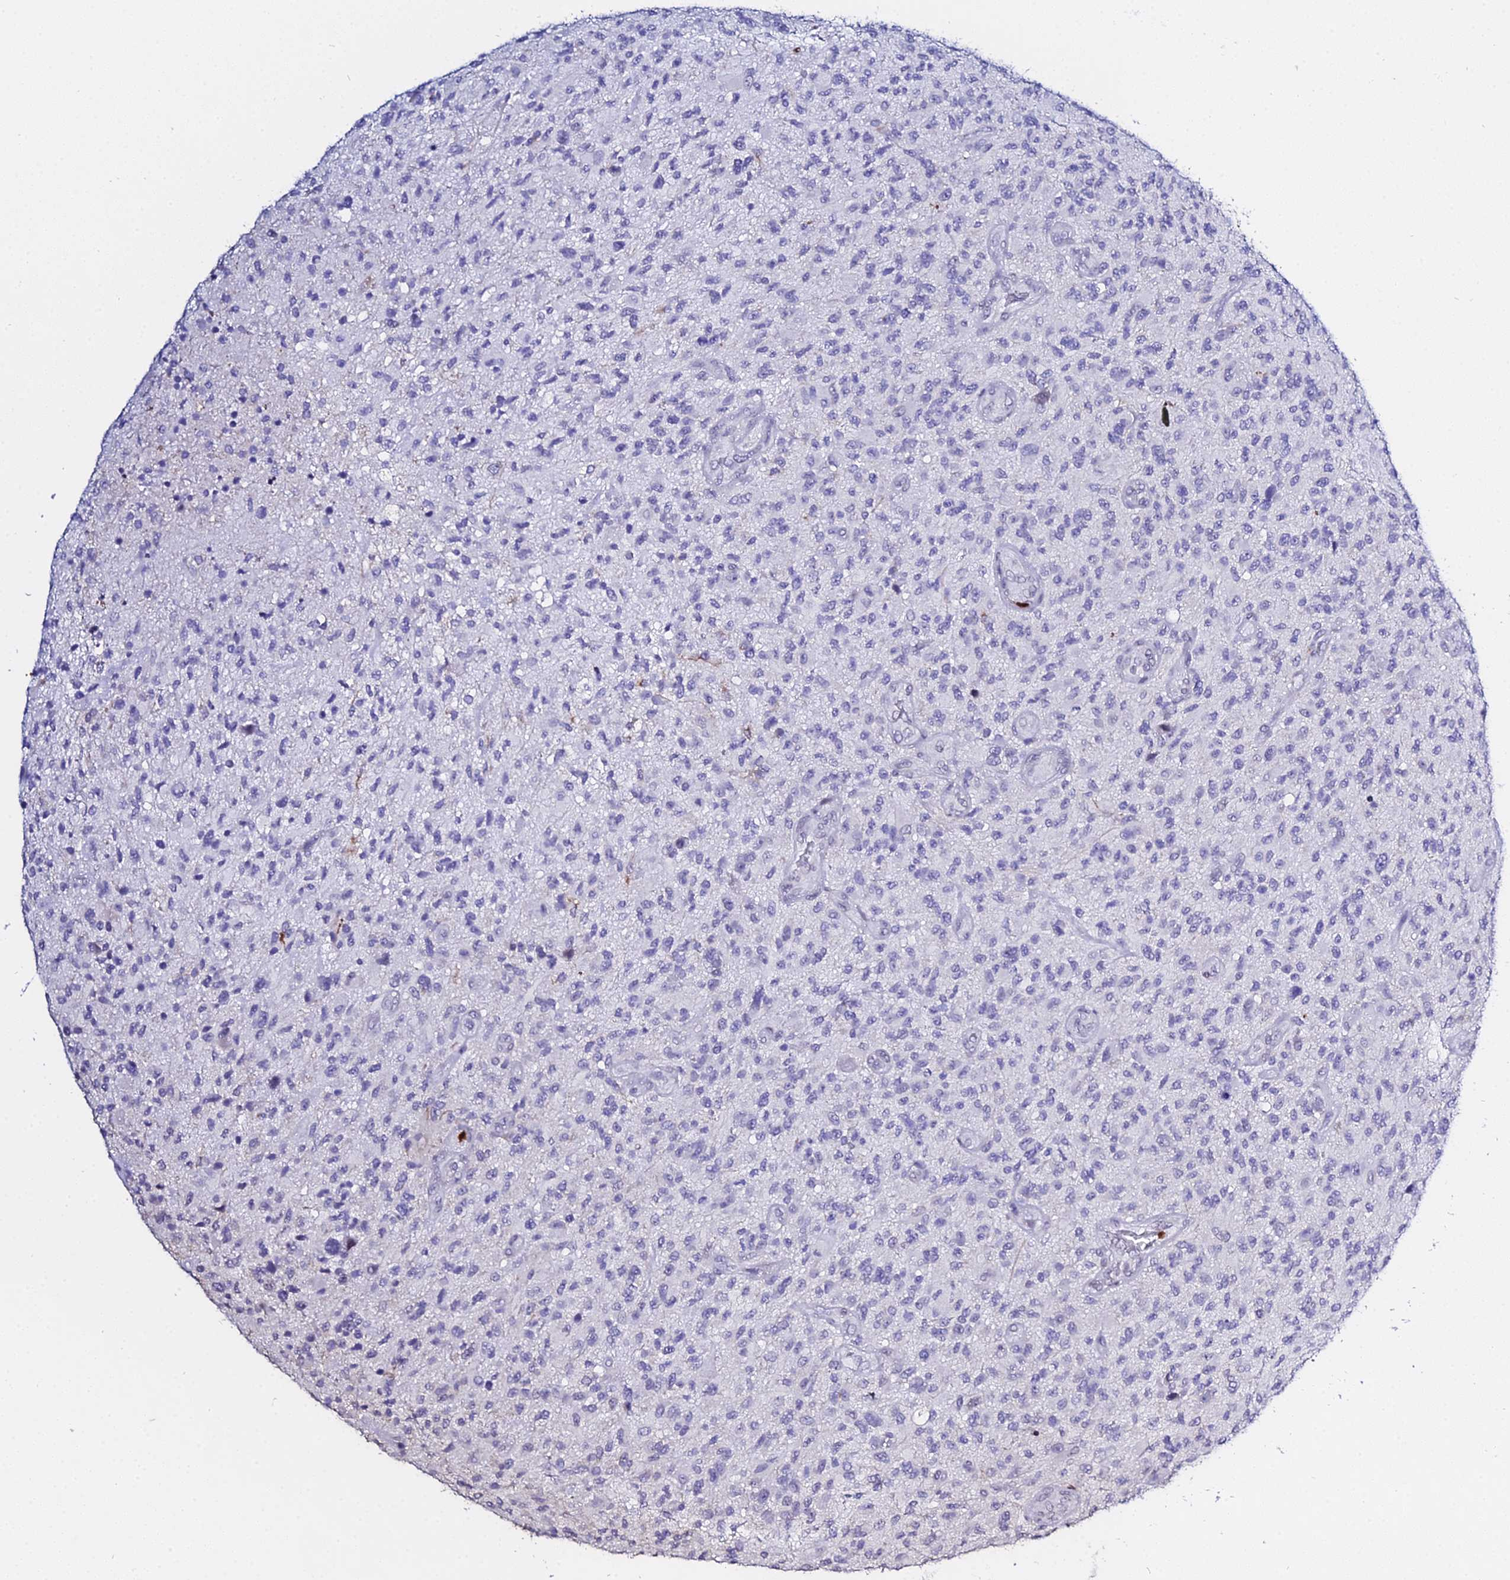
{"staining": {"intensity": "negative", "quantity": "none", "location": "none"}, "tissue": "glioma", "cell_type": "Tumor cells", "image_type": "cancer", "snomed": [{"axis": "morphology", "description": "Glioma, malignant, High grade"}, {"axis": "topography", "description": "Brain"}], "caption": "This is an immunohistochemistry photomicrograph of human malignant high-grade glioma. There is no expression in tumor cells.", "gene": "MCM10", "patient": {"sex": "male", "age": 47}}